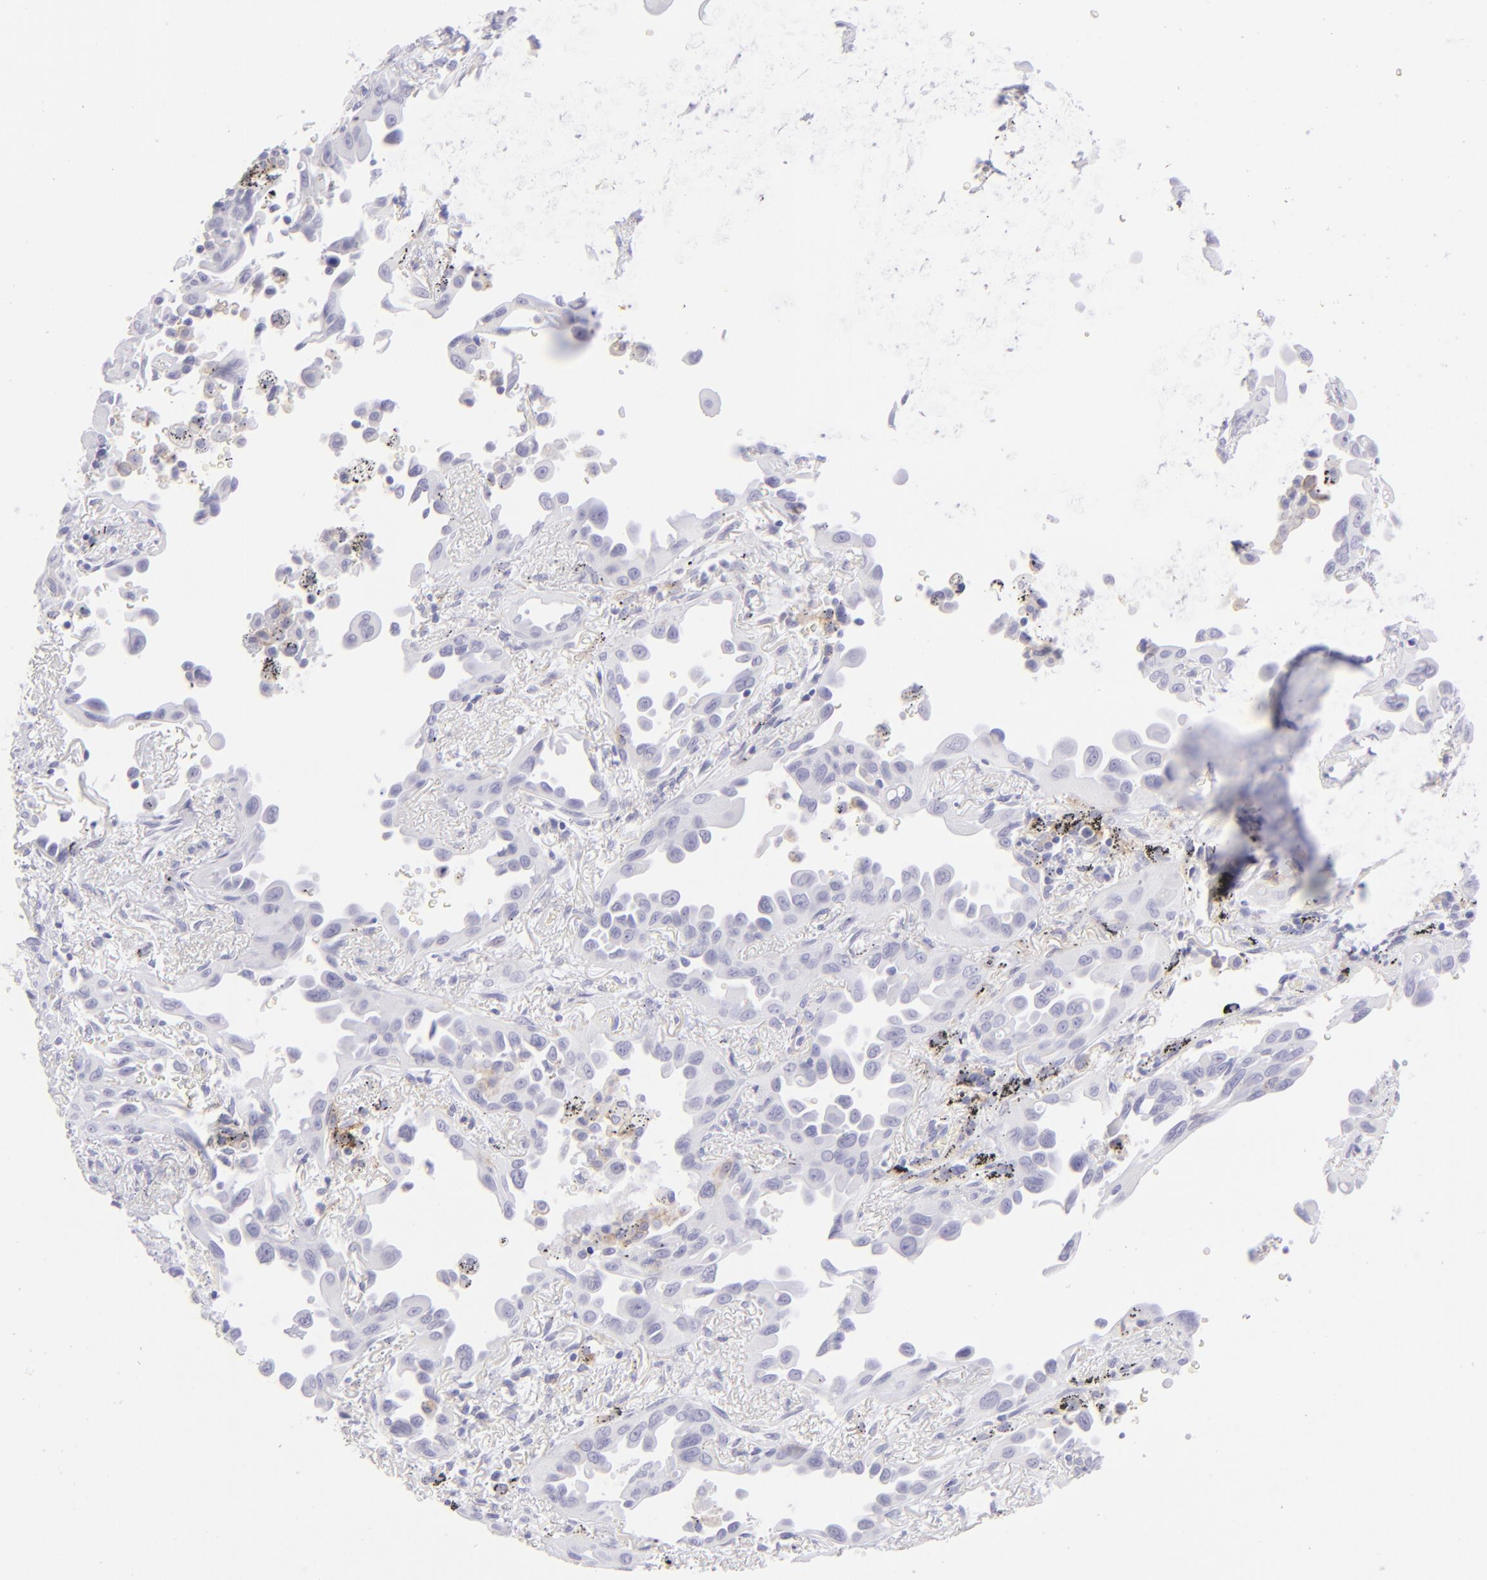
{"staining": {"intensity": "negative", "quantity": "none", "location": "none"}, "tissue": "lung cancer", "cell_type": "Tumor cells", "image_type": "cancer", "snomed": [{"axis": "morphology", "description": "Adenocarcinoma, NOS"}, {"axis": "topography", "description": "Lung"}], "caption": "IHC histopathology image of neoplastic tissue: lung cancer (adenocarcinoma) stained with DAB displays no significant protein expression in tumor cells.", "gene": "CD72", "patient": {"sex": "male", "age": 68}}